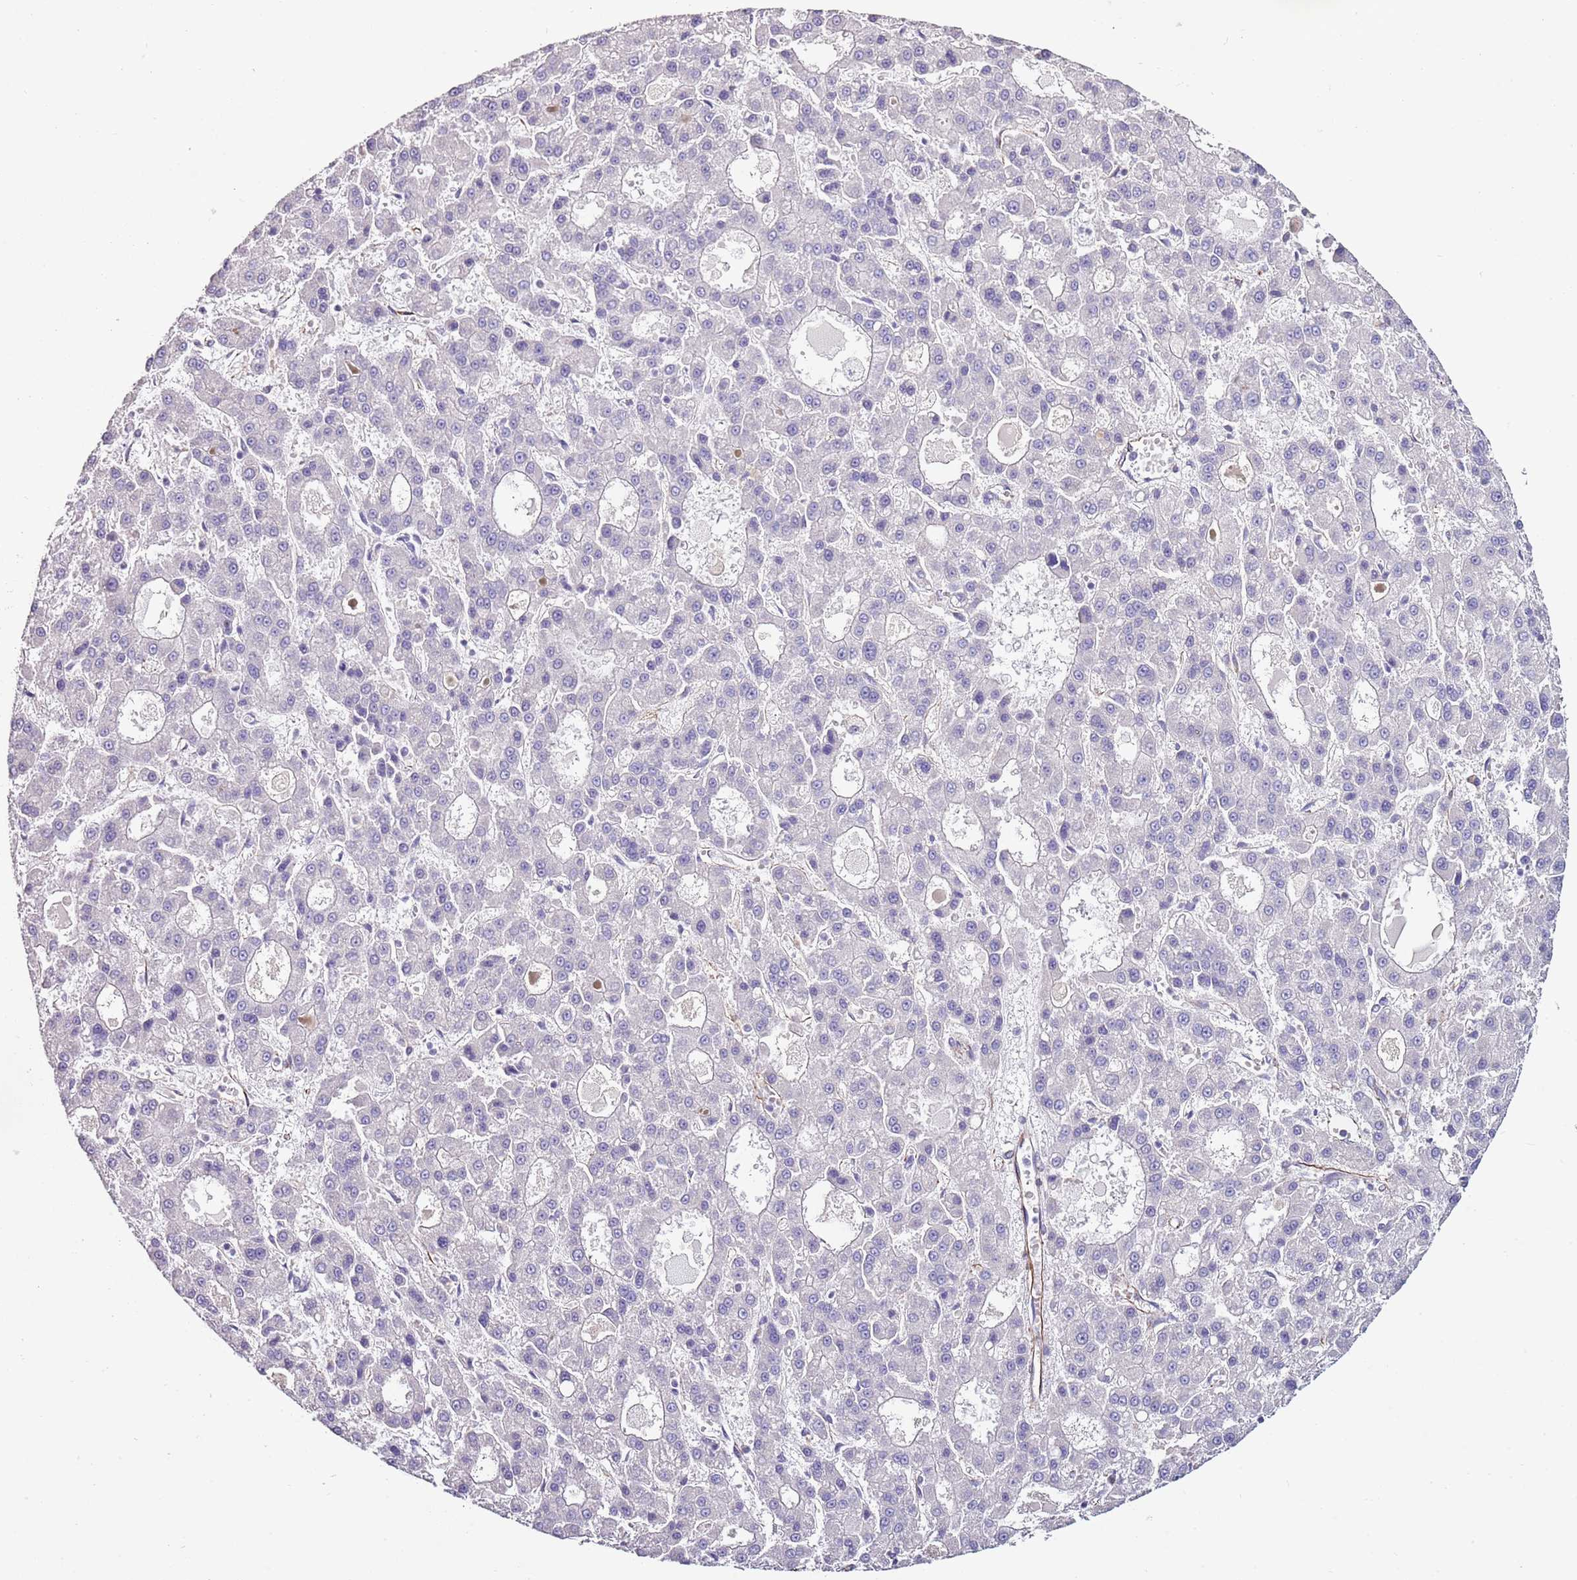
{"staining": {"intensity": "negative", "quantity": "none", "location": "none"}, "tissue": "liver cancer", "cell_type": "Tumor cells", "image_type": "cancer", "snomed": [{"axis": "morphology", "description": "Carcinoma, Hepatocellular, NOS"}, {"axis": "topography", "description": "Liver"}], "caption": "Immunohistochemical staining of liver cancer (hepatocellular carcinoma) shows no significant expression in tumor cells.", "gene": "ZNF786", "patient": {"sex": "male", "age": 70}}